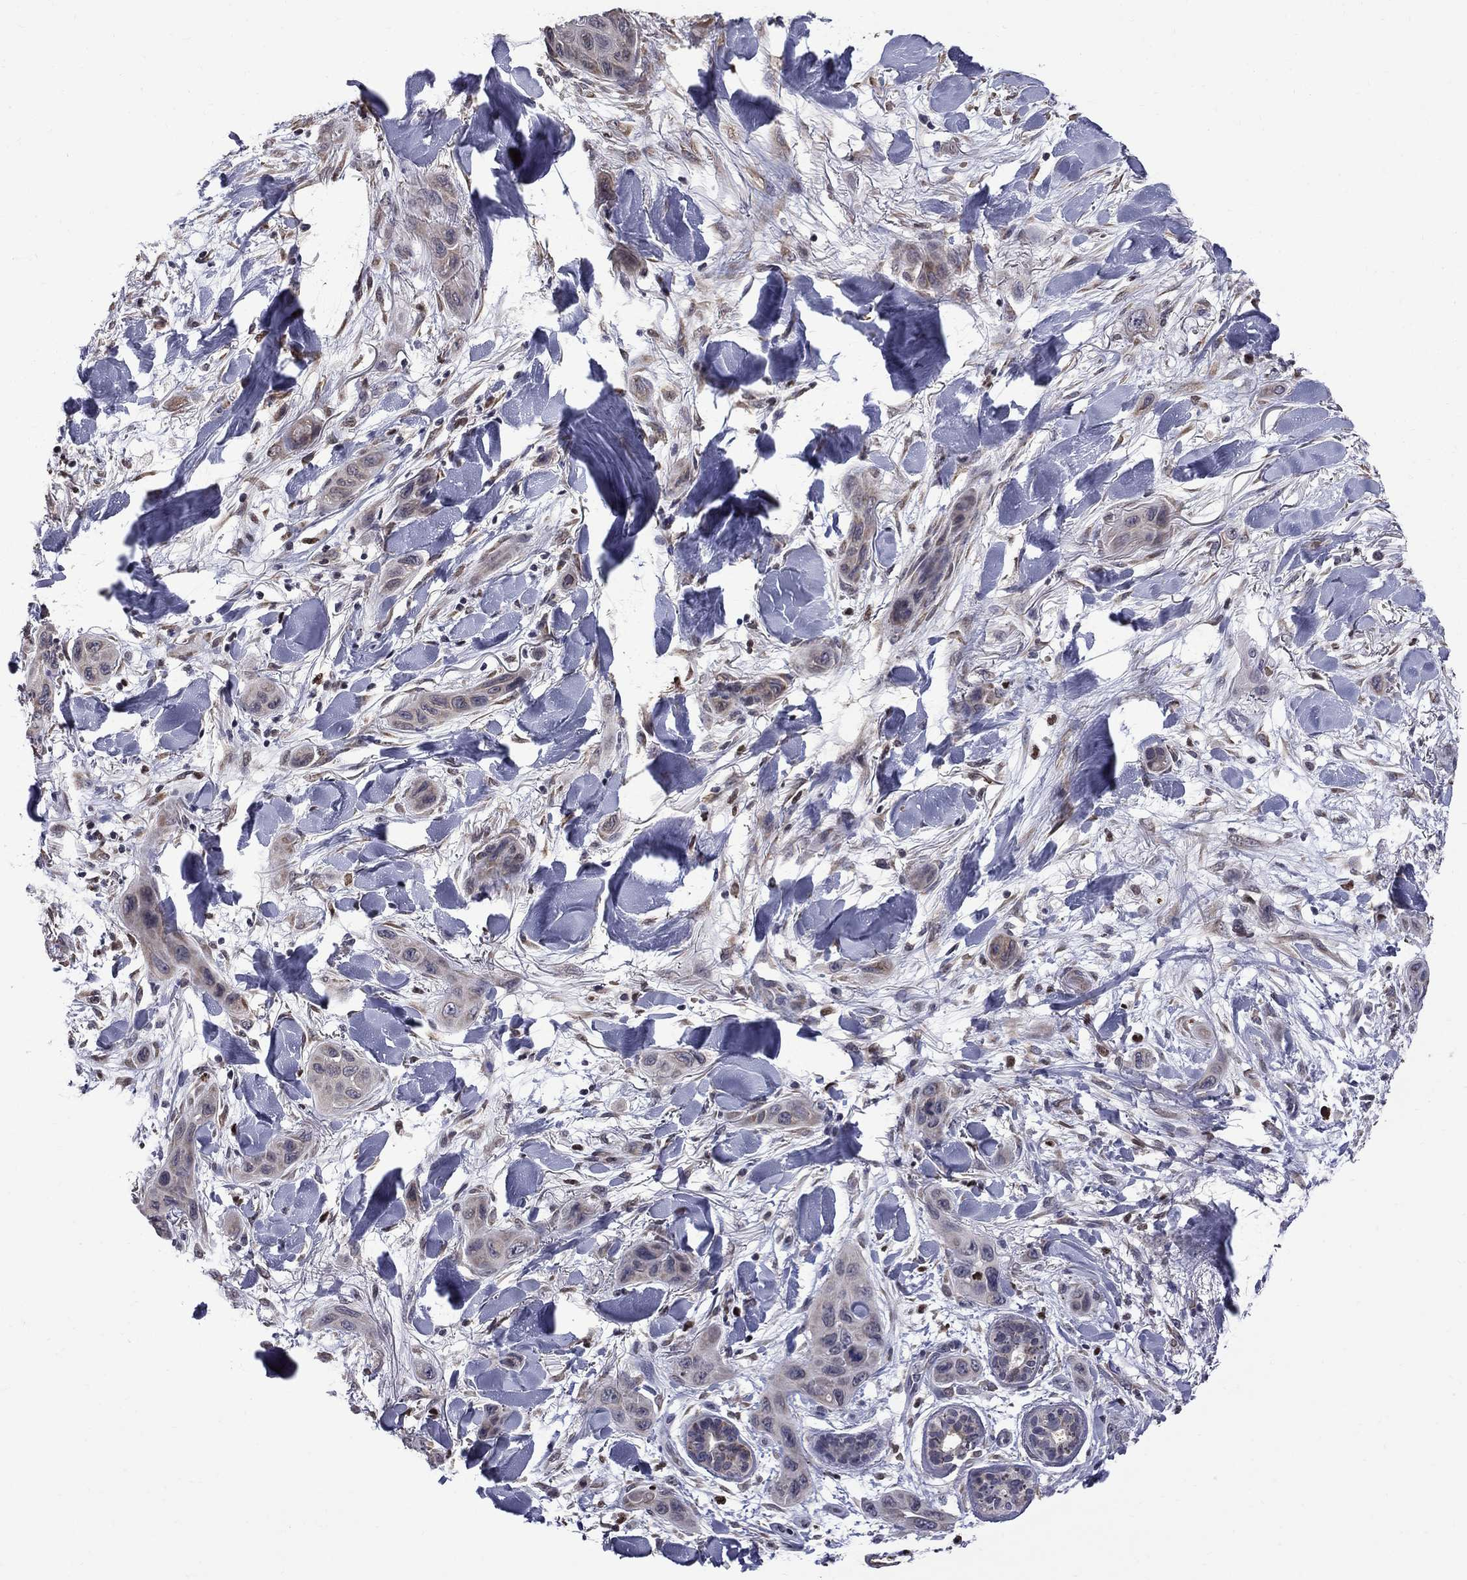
{"staining": {"intensity": "negative", "quantity": "none", "location": "none"}, "tissue": "skin cancer", "cell_type": "Tumor cells", "image_type": "cancer", "snomed": [{"axis": "morphology", "description": "Squamous cell carcinoma, NOS"}, {"axis": "topography", "description": "Skin"}], "caption": "DAB (3,3'-diaminobenzidine) immunohistochemical staining of human skin cancer demonstrates no significant staining in tumor cells.", "gene": "HSPB2", "patient": {"sex": "male", "age": 78}}